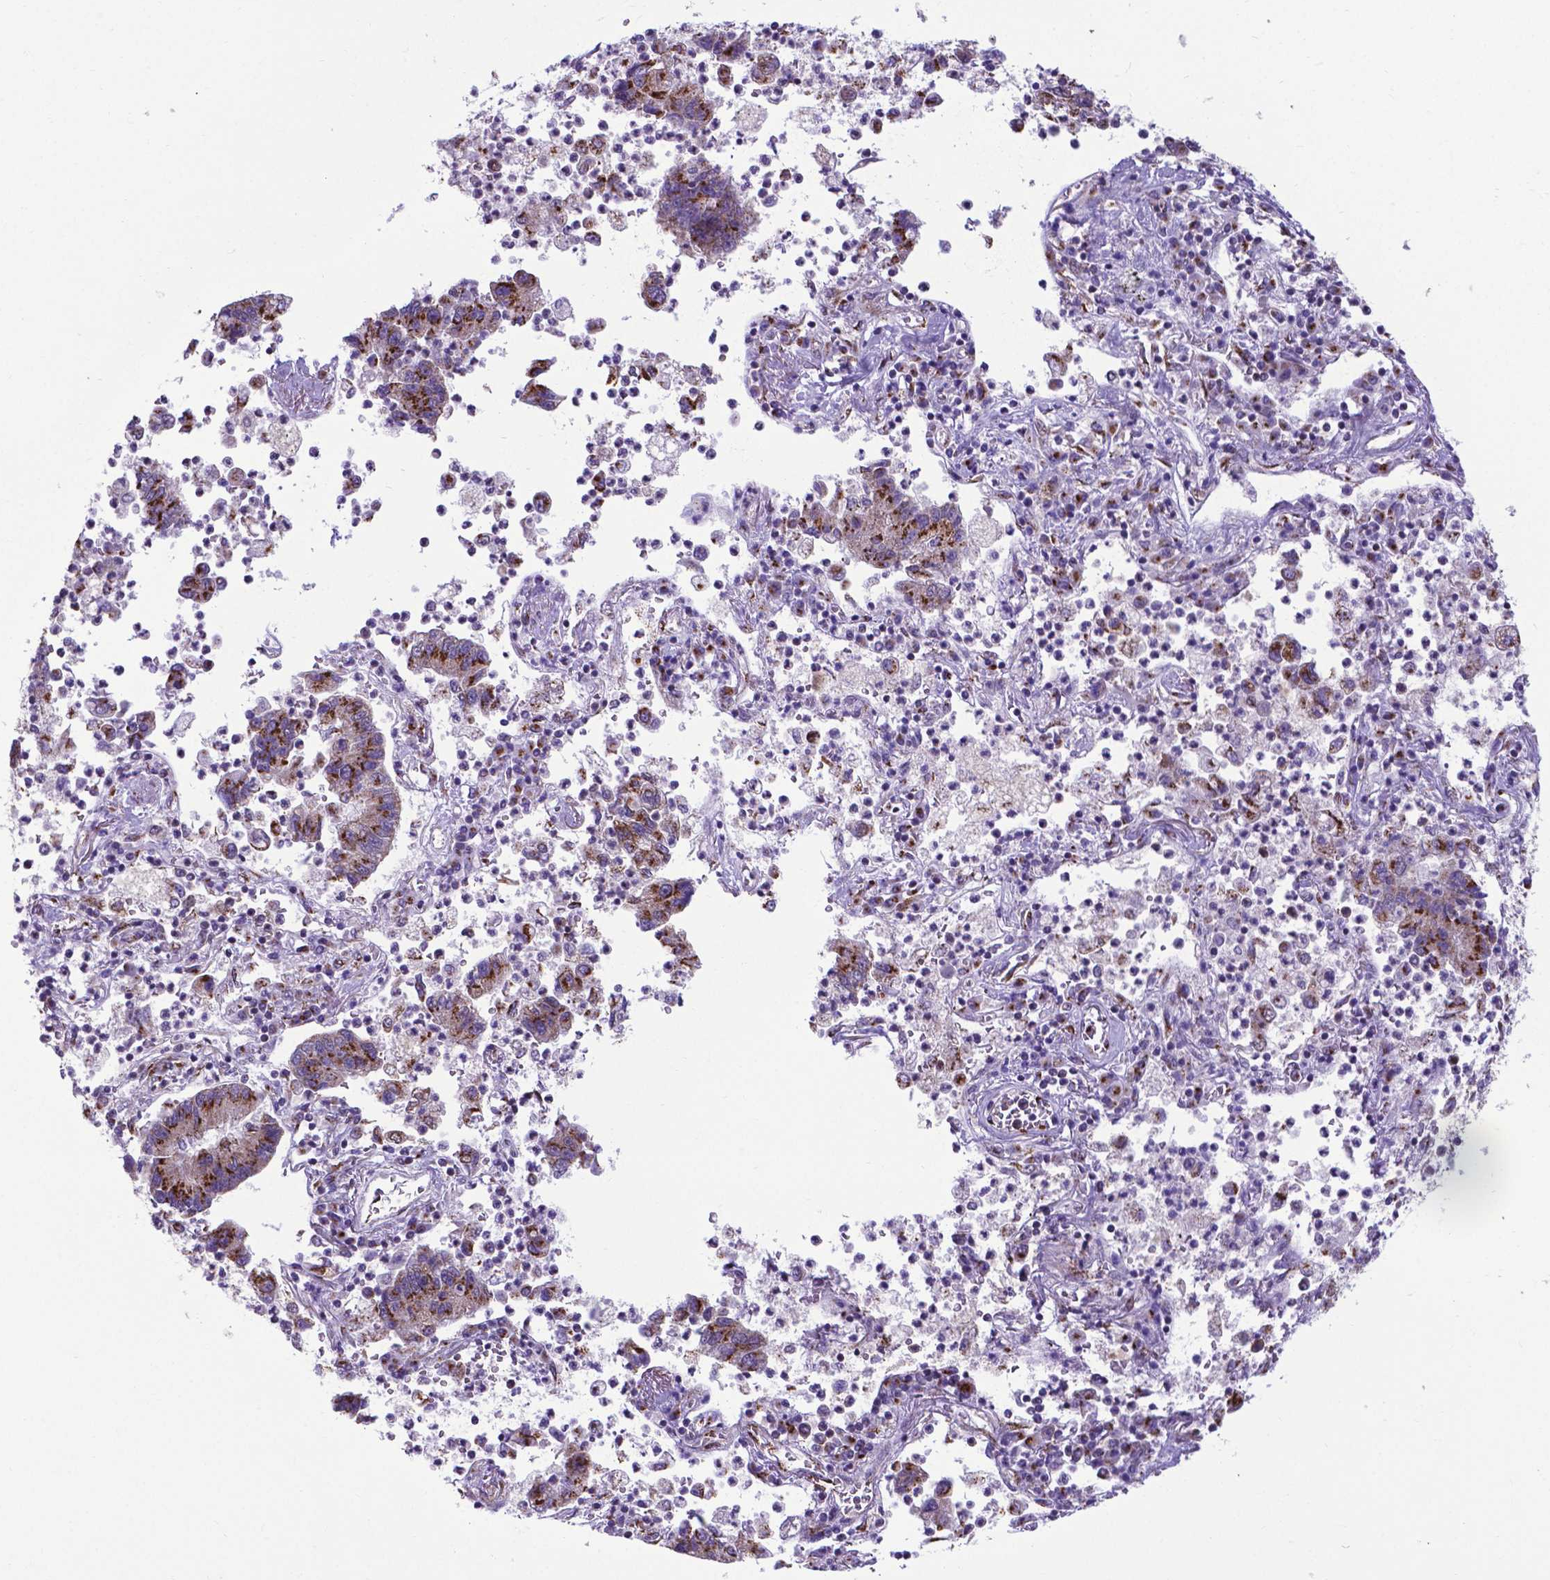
{"staining": {"intensity": "strong", "quantity": "25%-75%", "location": "cytoplasmic/membranous"}, "tissue": "lung cancer", "cell_type": "Tumor cells", "image_type": "cancer", "snomed": [{"axis": "morphology", "description": "Adenocarcinoma, NOS"}, {"axis": "topography", "description": "Lung"}], "caption": "DAB (3,3'-diaminobenzidine) immunohistochemical staining of adenocarcinoma (lung) exhibits strong cytoplasmic/membranous protein staining in about 25%-75% of tumor cells.", "gene": "MRPL10", "patient": {"sex": "female", "age": 57}}